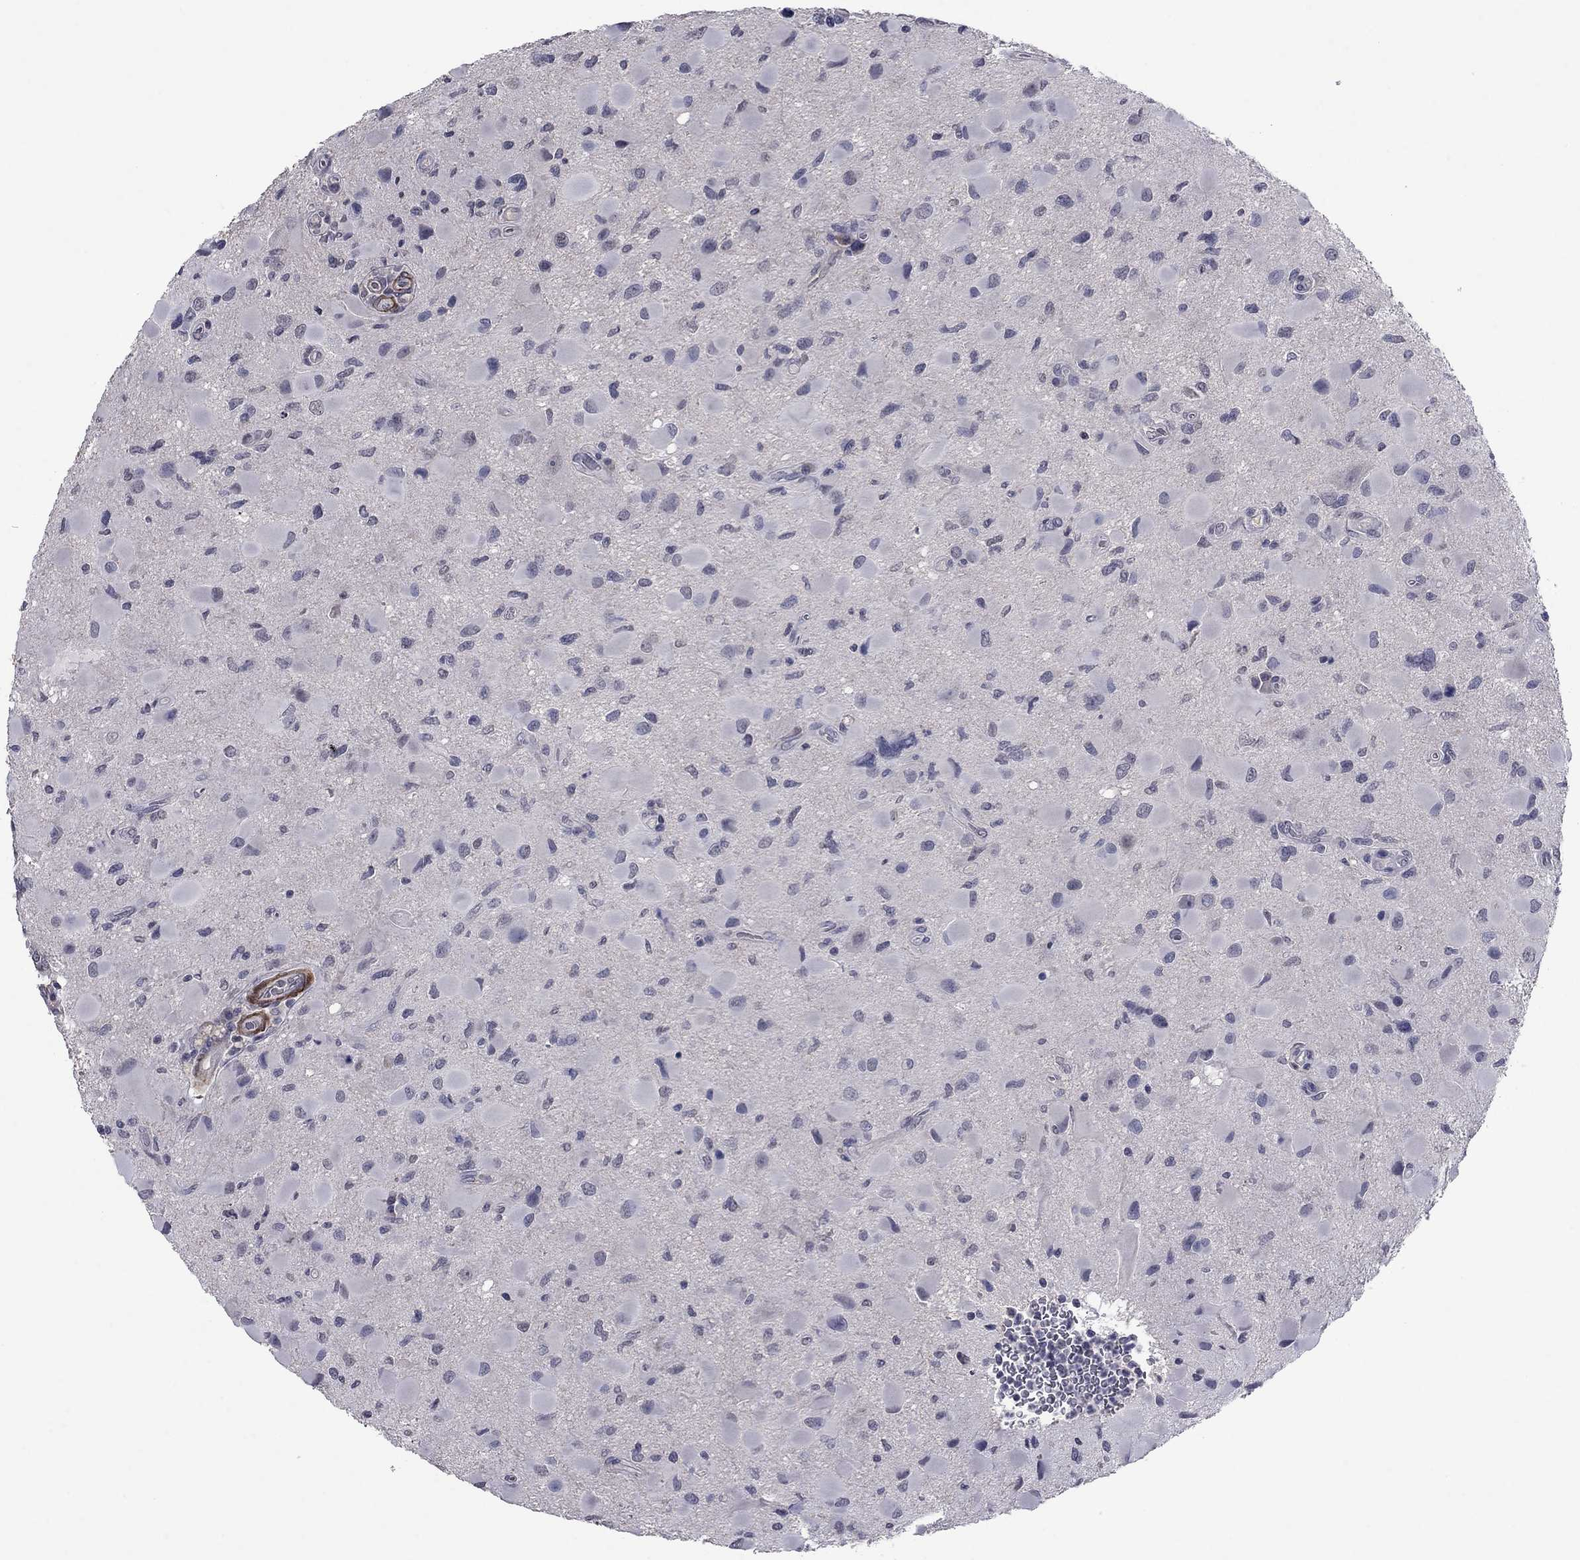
{"staining": {"intensity": "negative", "quantity": "none", "location": "none"}, "tissue": "glioma", "cell_type": "Tumor cells", "image_type": "cancer", "snomed": [{"axis": "morphology", "description": "Glioma, malignant, Low grade"}, {"axis": "topography", "description": "Brain"}], "caption": "DAB (3,3'-diaminobenzidine) immunohistochemical staining of human glioma shows no significant positivity in tumor cells.", "gene": "IP6K3", "patient": {"sex": "female", "age": 32}}